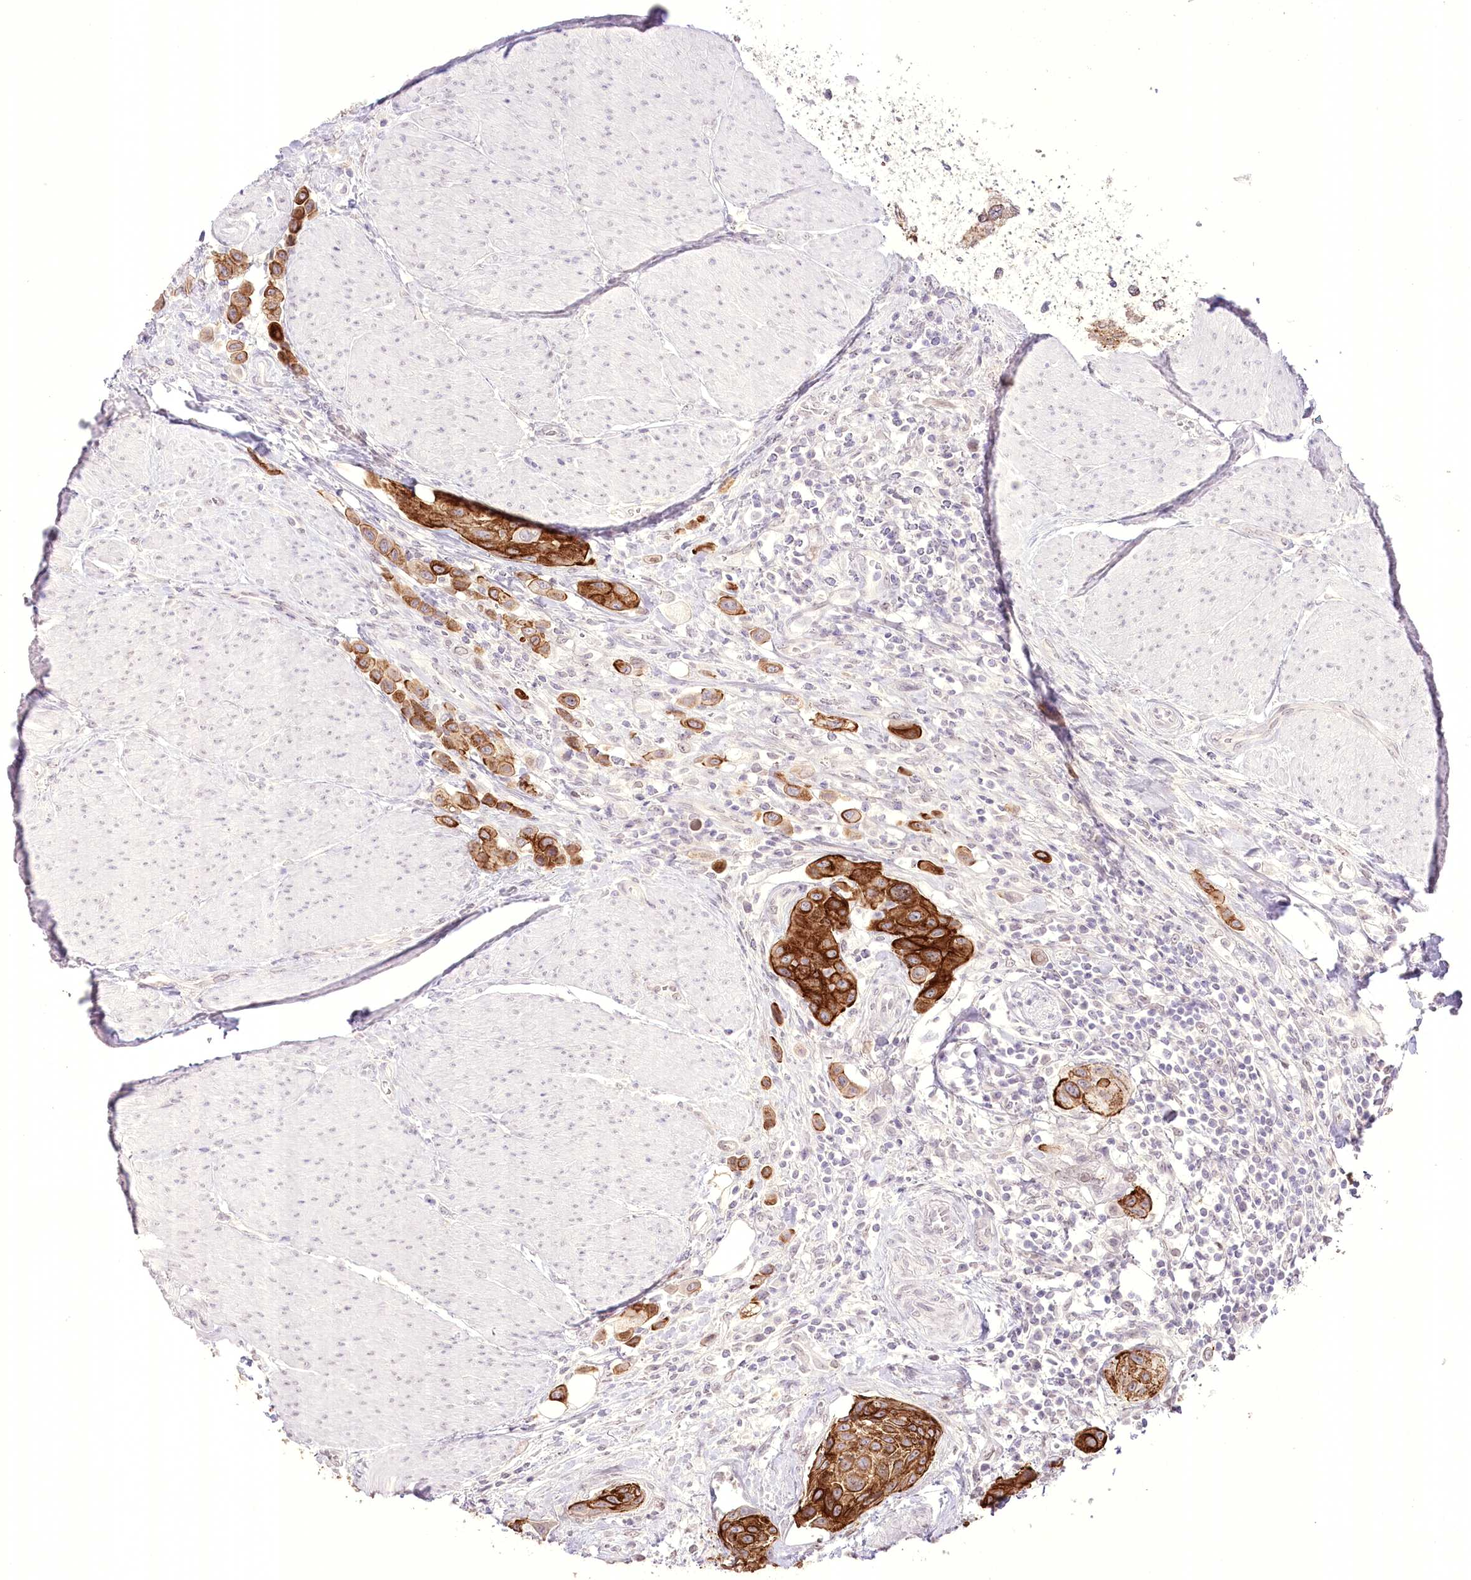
{"staining": {"intensity": "strong", "quantity": ">75%", "location": "cytoplasmic/membranous"}, "tissue": "urothelial cancer", "cell_type": "Tumor cells", "image_type": "cancer", "snomed": [{"axis": "morphology", "description": "Urothelial carcinoma, High grade"}, {"axis": "topography", "description": "Urinary bladder"}], "caption": "Strong cytoplasmic/membranous positivity is appreciated in approximately >75% of tumor cells in urothelial cancer.", "gene": "SLC39A10", "patient": {"sex": "male", "age": 50}}